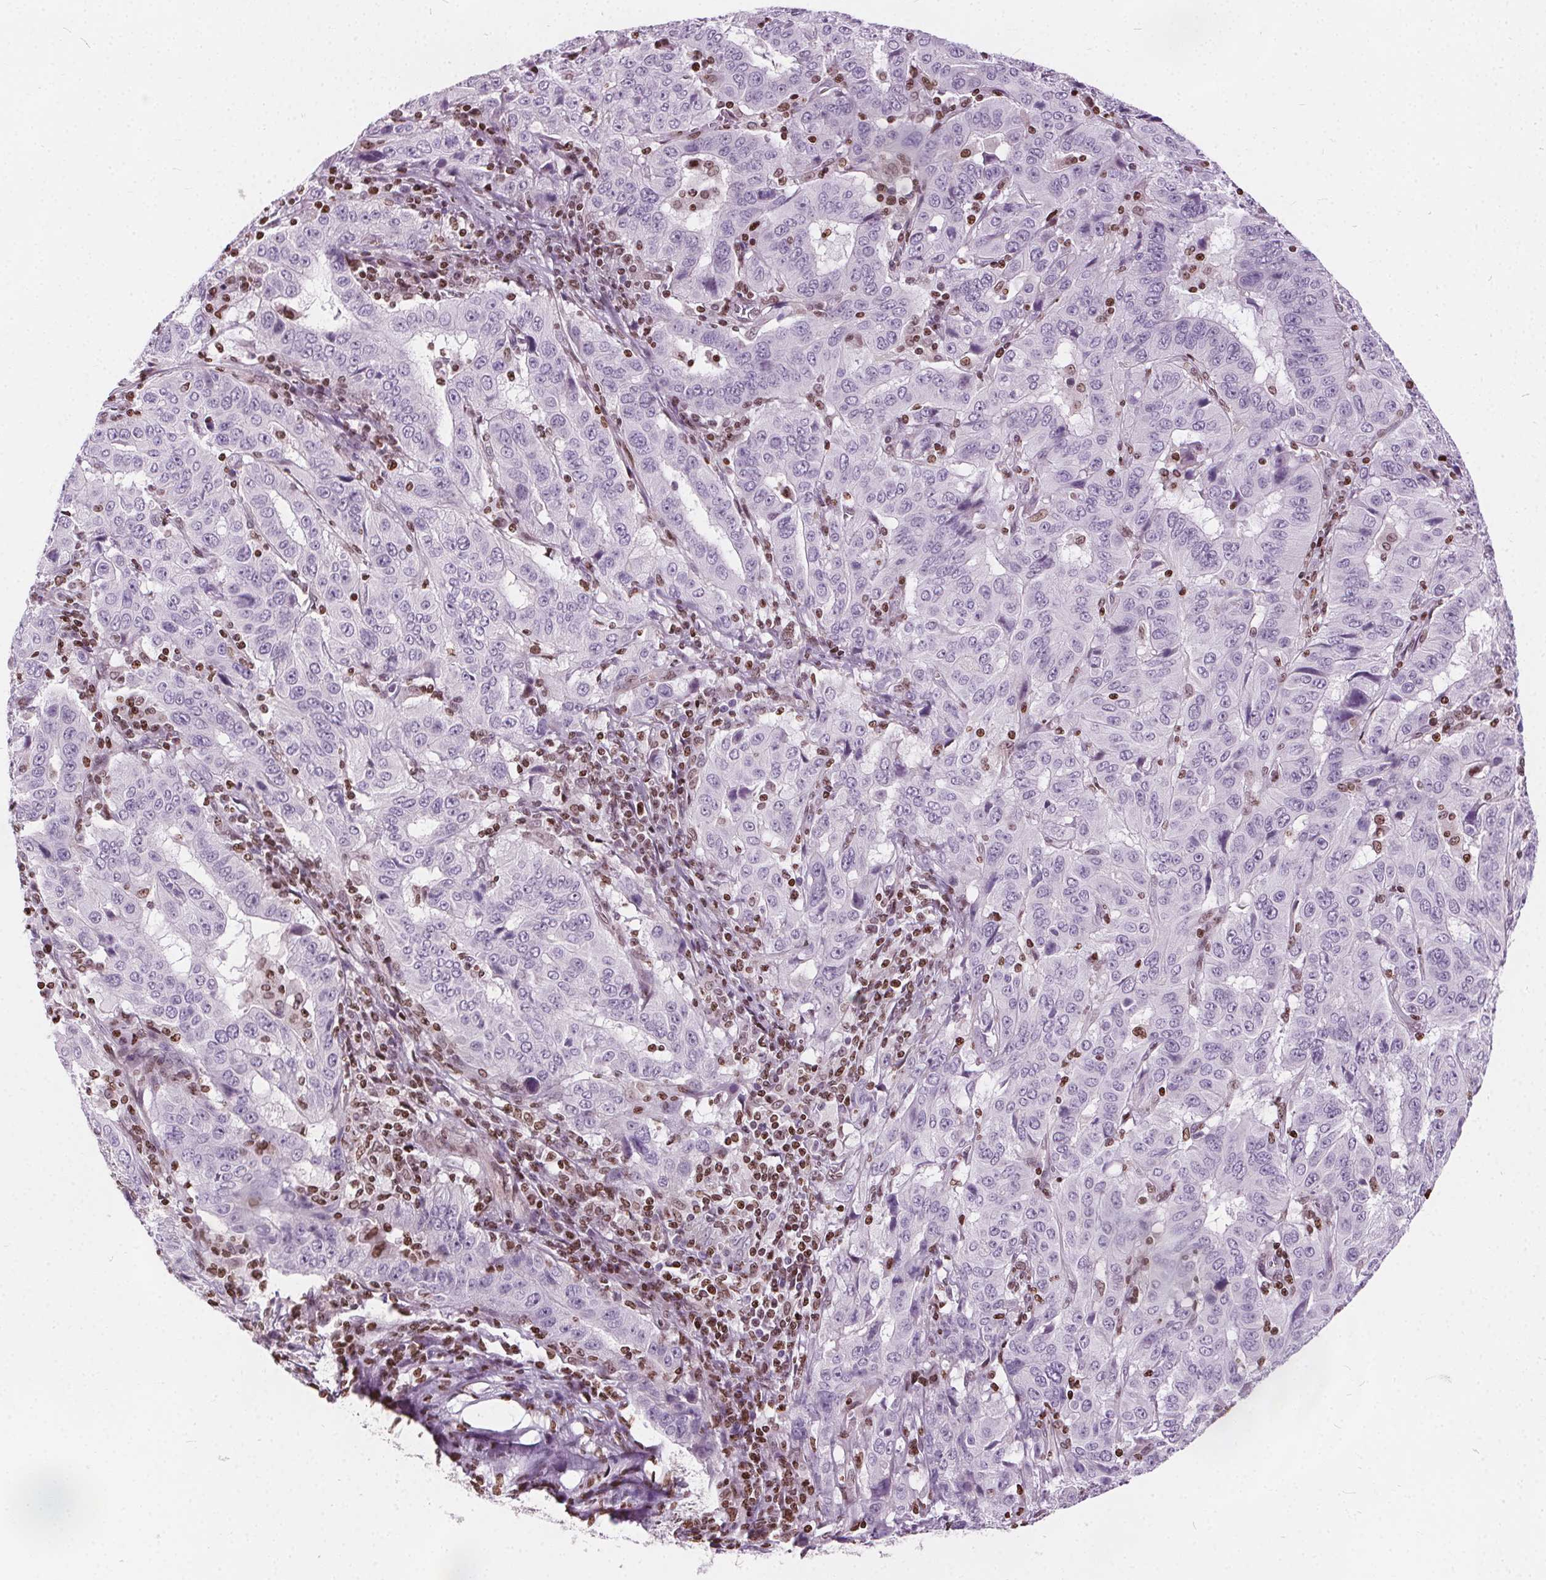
{"staining": {"intensity": "negative", "quantity": "none", "location": "none"}, "tissue": "pancreatic cancer", "cell_type": "Tumor cells", "image_type": "cancer", "snomed": [{"axis": "morphology", "description": "Adenocarcinoma, NOS"}, {"axis": "topography", "description": "Pancreas"}], "caption": "An IHC histopathology image of pancreatic cancer (adenocarcinoma) is shown. There is no staining in tumor cells of pancreatic cancer (adenocarcinoma).", "gene": "ISLR2", "patient": {"sex": "male", "age": 63}}